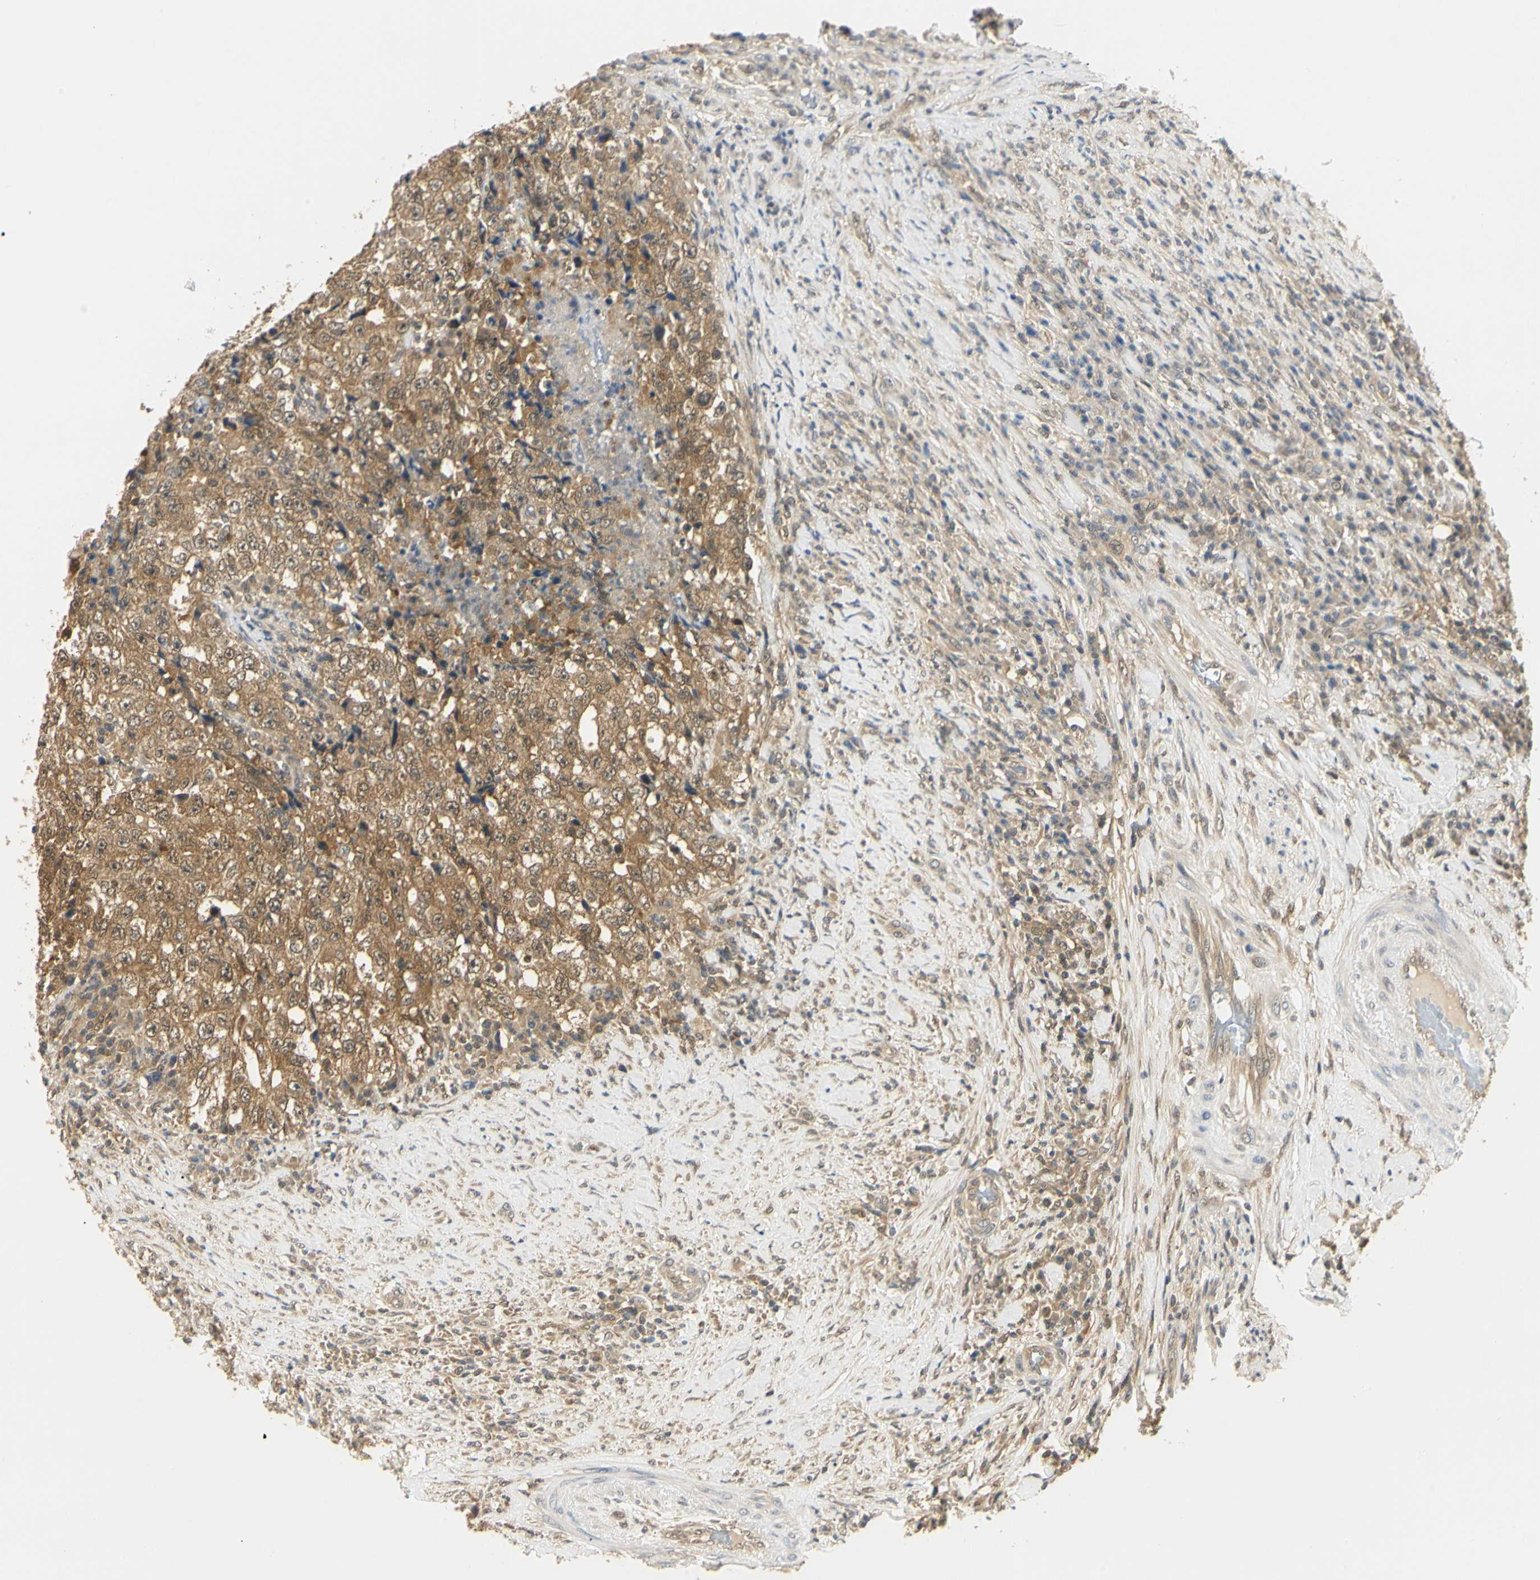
{"staining": {"intensity": "moderate", "quantity": ">75%", "location": "cytoplasmic/membranous"}, "tissue": "testis cancer", "cell_type": "Tumor cells", "image_type": "cancer", "snomed": [{"axis": "morphology", "description": "Necrosis, NOS"}, {"axis": "morphology", "description": "Carcinoma, Embryonal, NOS"}, {"axis": "topography", "description": "Testis"}], "caption": "This is a photomicrograph of immunohistochemistry (IHC) staining of testis cancer, which shows moderate staining in the cytoplasmic/membranous of tumor cells.", "gene": "UBE2Z", "patient": {"sex": "male", "age": 19}}